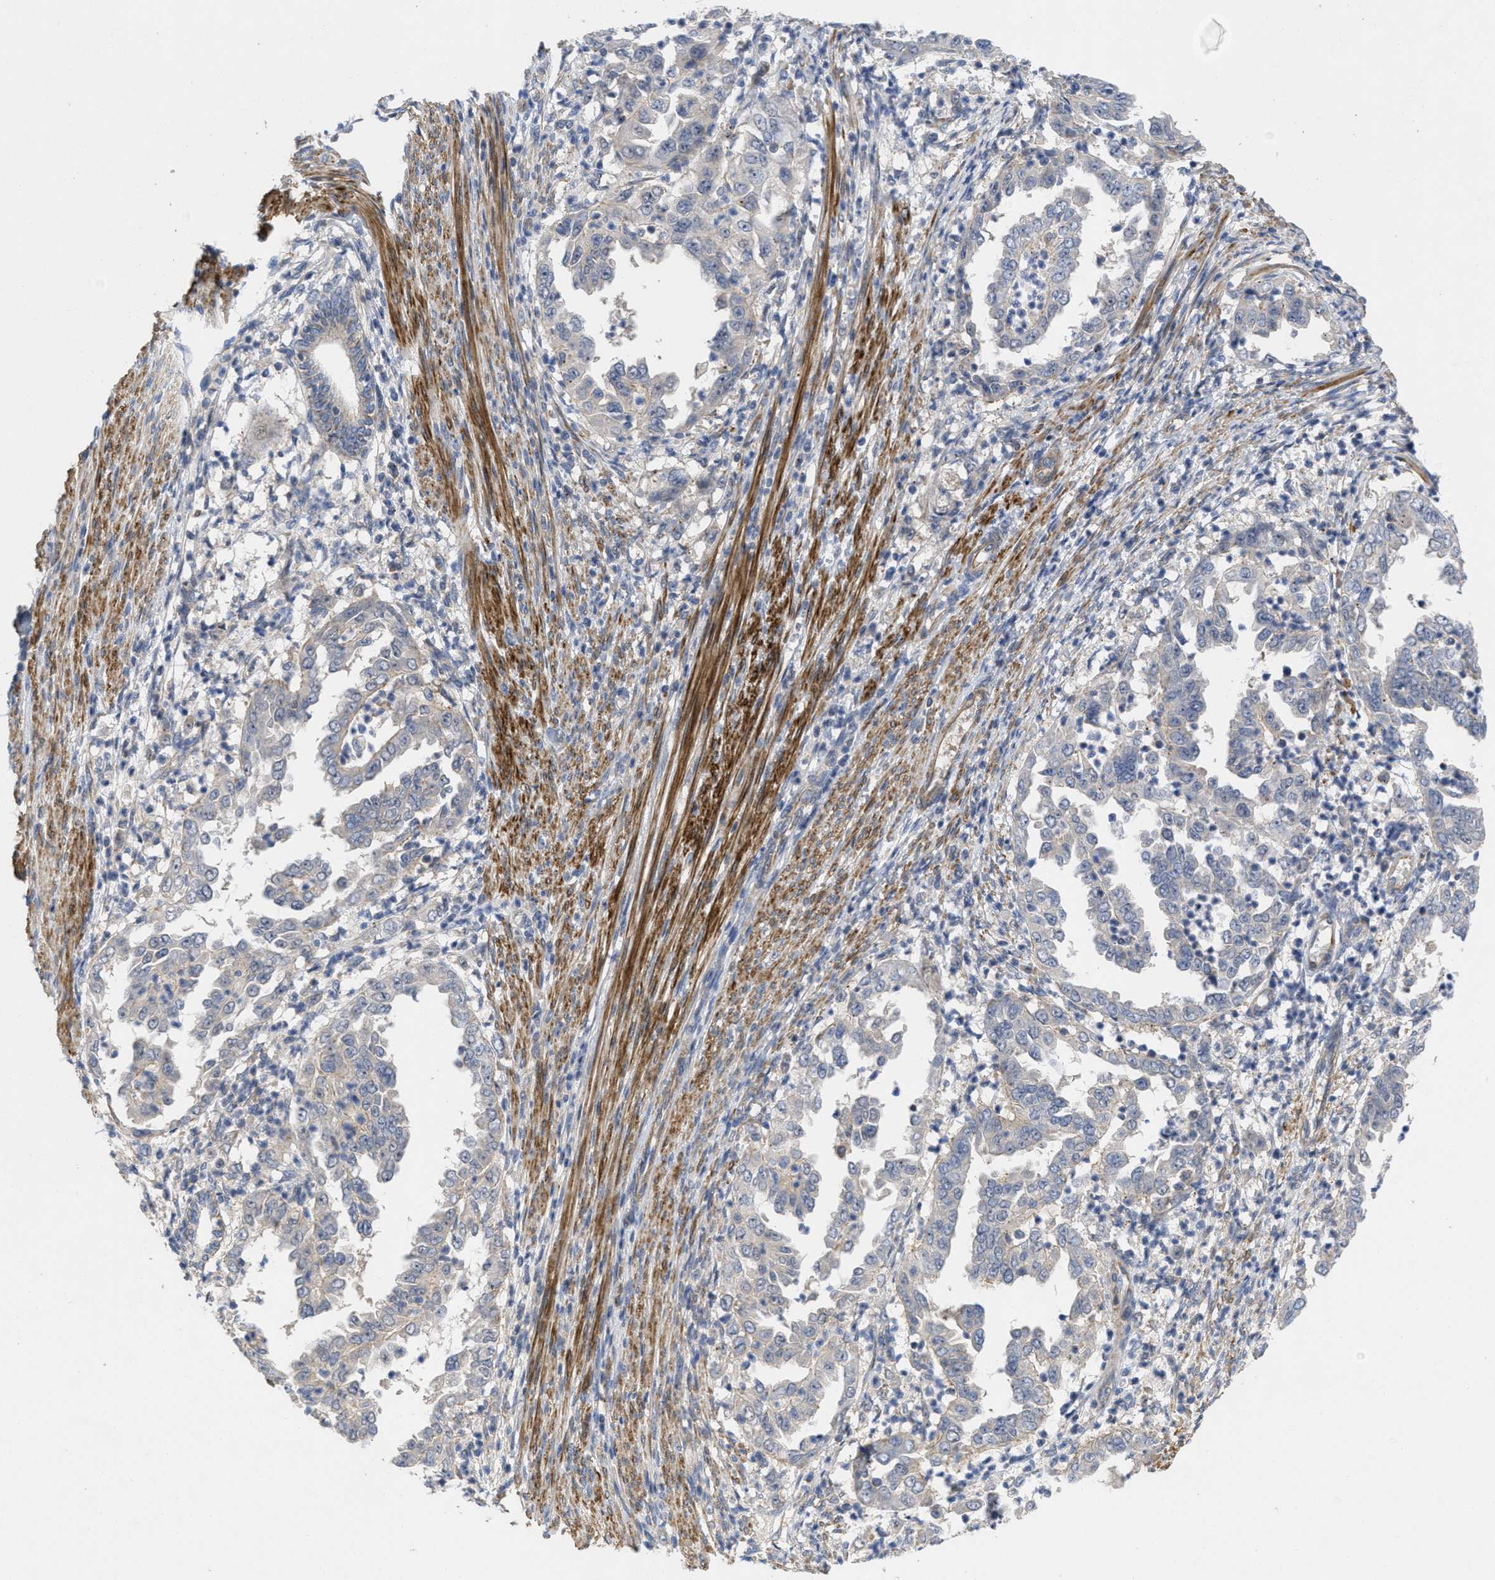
{"staining": {"intensity": "negative", "quantity": "none", "location": "none"}, "tissue": "endometrial cancer", "cell_type": "Tumor cells", "image_type": "cancer", "snomed": [{"axis": "morphology", "description": "Adenocarcinoma, NOS"}, {"axis": "topography", "description": "Endometrium"}], "caption": "This is an immunohistochemistry (IHC) histopathology image of endometrial cancer (adenocarcinoma). There is no expression in tumor cells.", "gene": "ARHGEF26", "patient": {"sex": "female", "age": 85}}